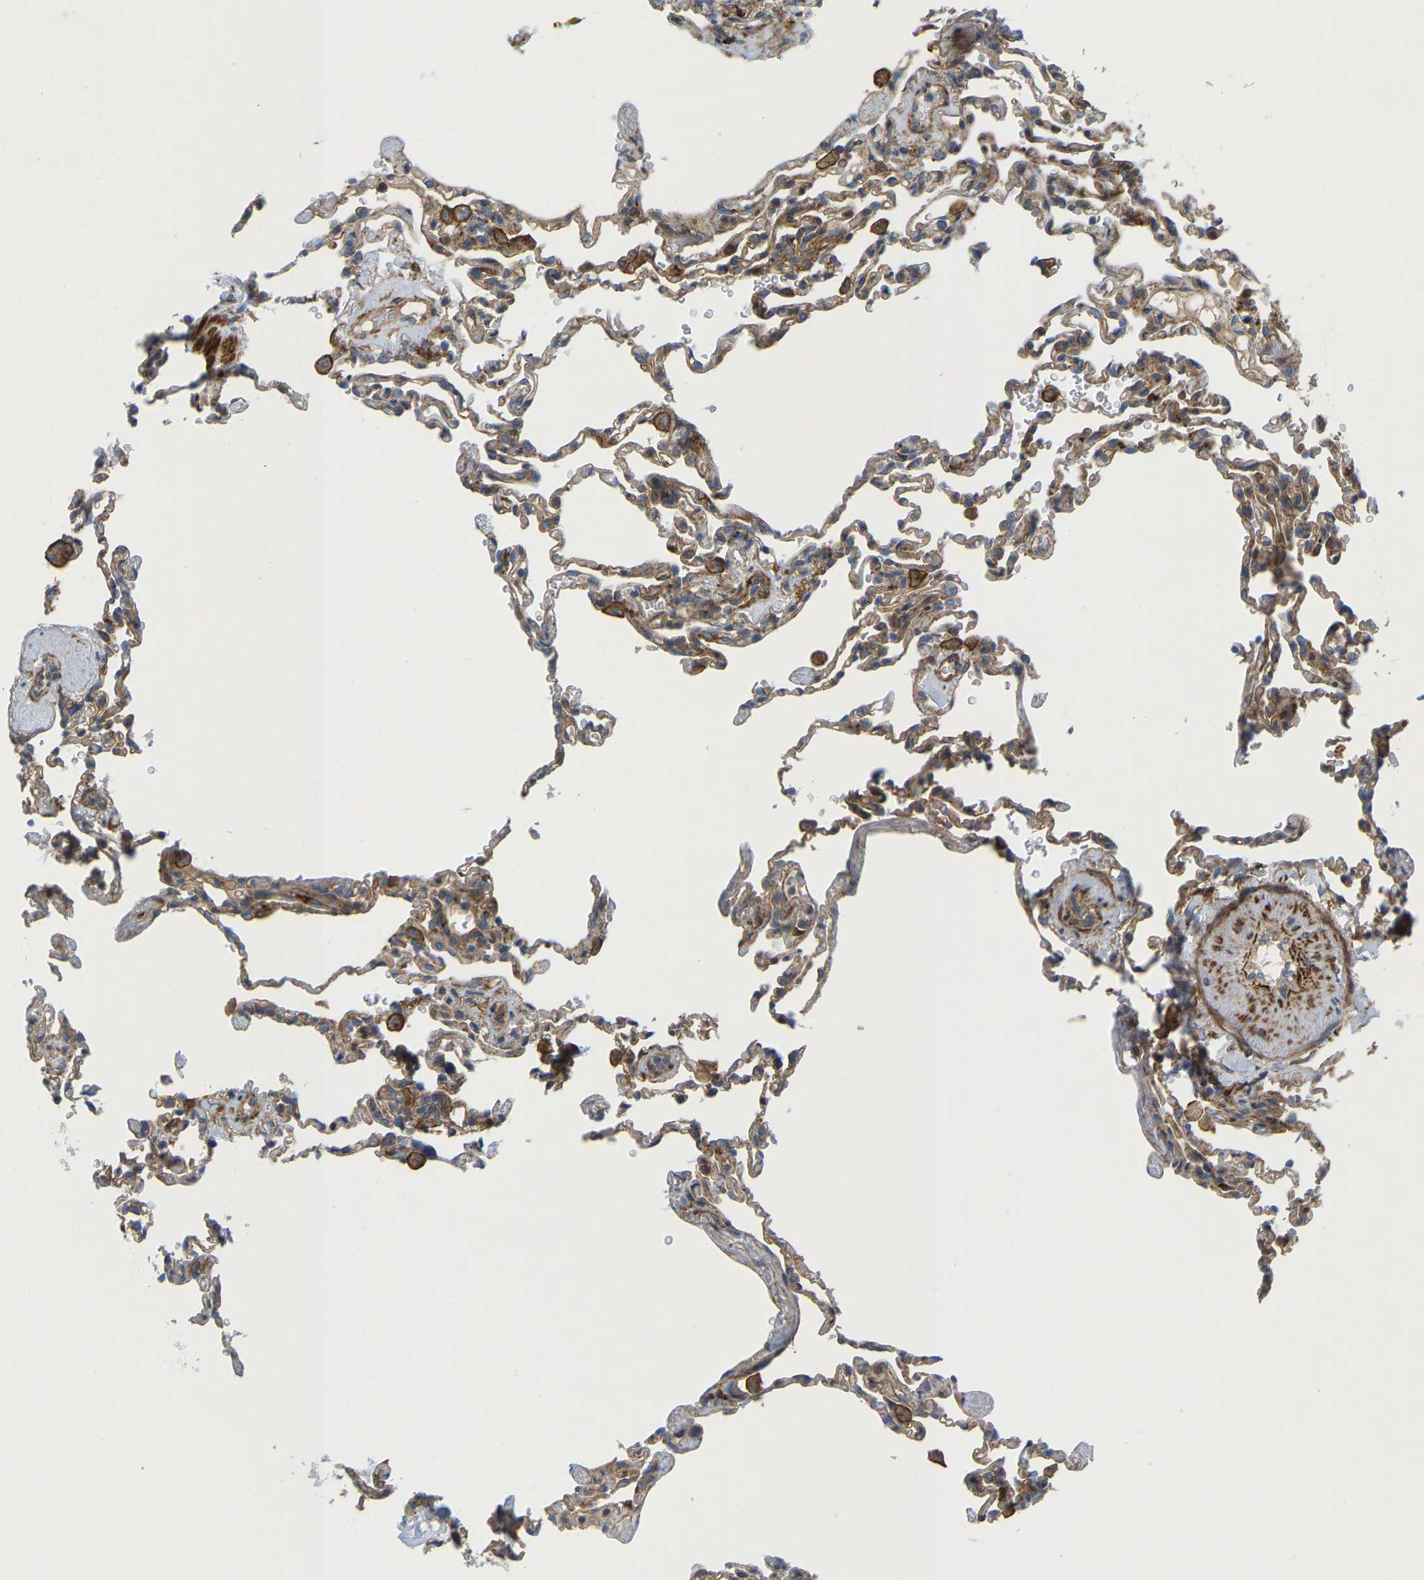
{"staining": {"intensity": "moderate", "quantity": "<25%", "location": "cytoplasmic/membranous"}, "tissue": "lung", "cell_type": "Alveolar cells", "image_type": "normal", "snomed": [{"axis": "morphology", "description": "Normal tissue, NOS"}, {"axis": "topography", "description": "Lung"}], "caption": "A low amount of moderate cytoplasmic/membranous expression is seen in about <25% of alveolar cells in normal lung. The staining was performed using DAB, with brown indicating positive protein expression. Nuclei are stained blue with hematoxylin.", "gene": "PICALM", "patient": {"sex": "male", "age": 59}}